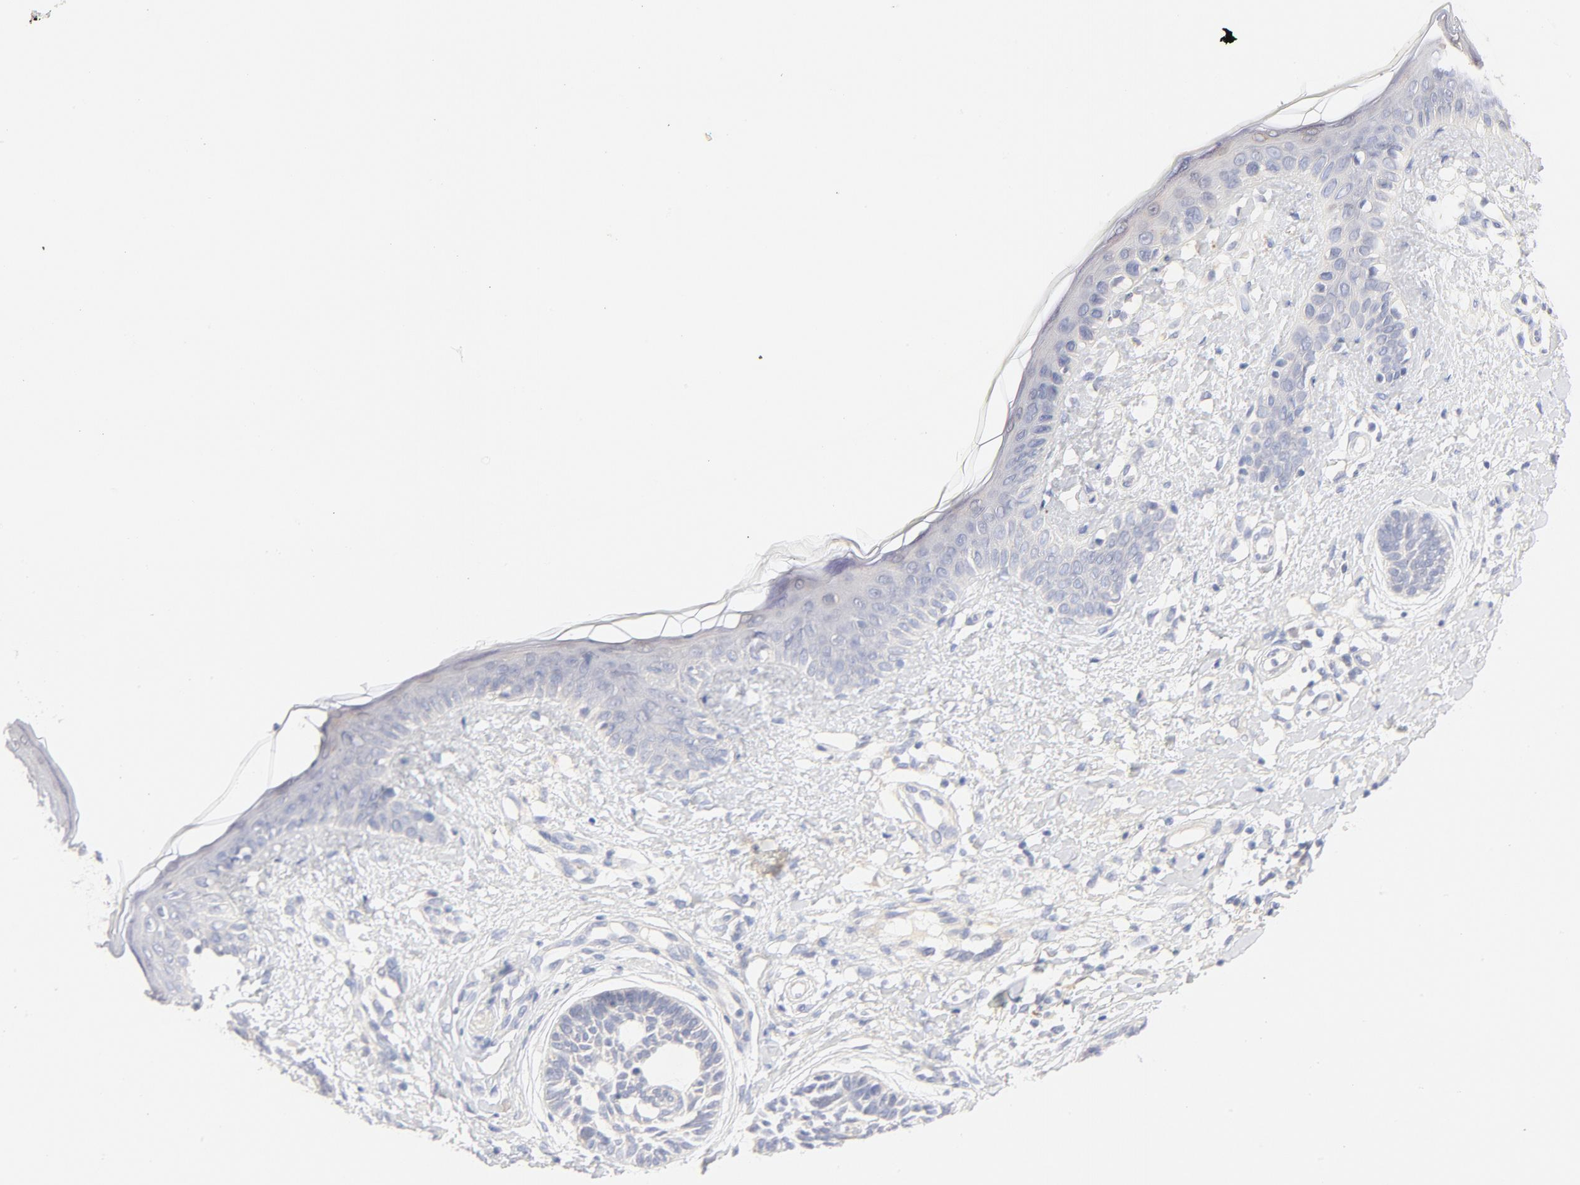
{"staining": {"intensity": "negative", "quantity": "none", "location": "none"}, "tissue": "skin cancer", "cell_type": "Tumor cells", "image_type": "cancer", "snomed": [{"axis": "morphology", "description": "Normal tissue, NOS"}, {"axis": "morphology", "description": "Basal cell carcinoma"}, {"axis": "topography", "description": "Skin"}], "caption": "Tumor cells are negative for brown protein staining in skin cancer.", "gene": "MTERF2", "patient": {"sex": "male", "age": 63}}